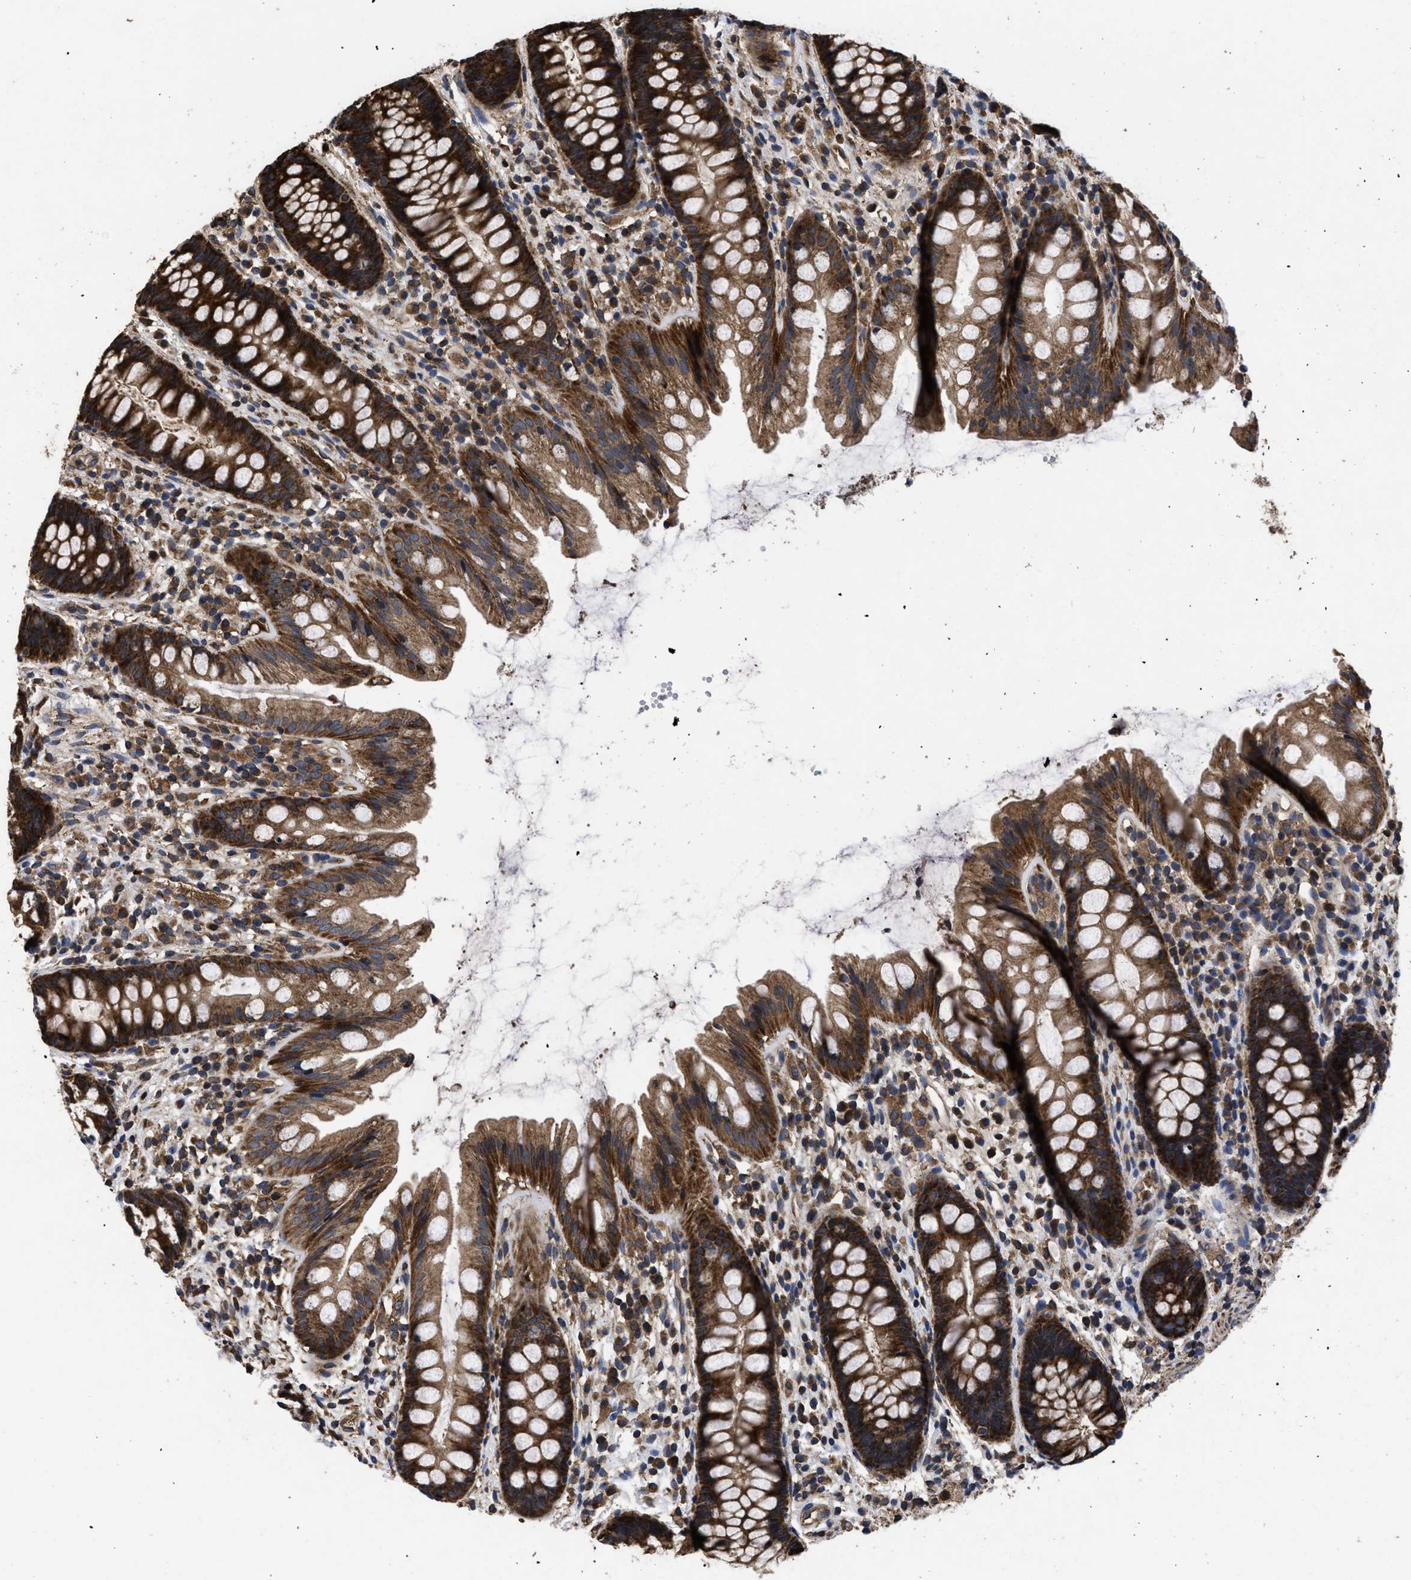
{"staining": {"intensity": "strong", "quantity": ">75%", "location": "cytoplasmic/membranous"}, "tissue": "rectum", "cell_type": "Glandular cells", "image_type": "normal", "snomed": [{"axis": "morphology", "description": "Normal tissue, NOS"}, {"axis": "topography", "description": "Rectum"}], "caption": "Human rectum stained with a protein marker reveals strong staining in glandular cells.", "gene": "LRRC3", "patient": {"sex": "female", "age": 65}}